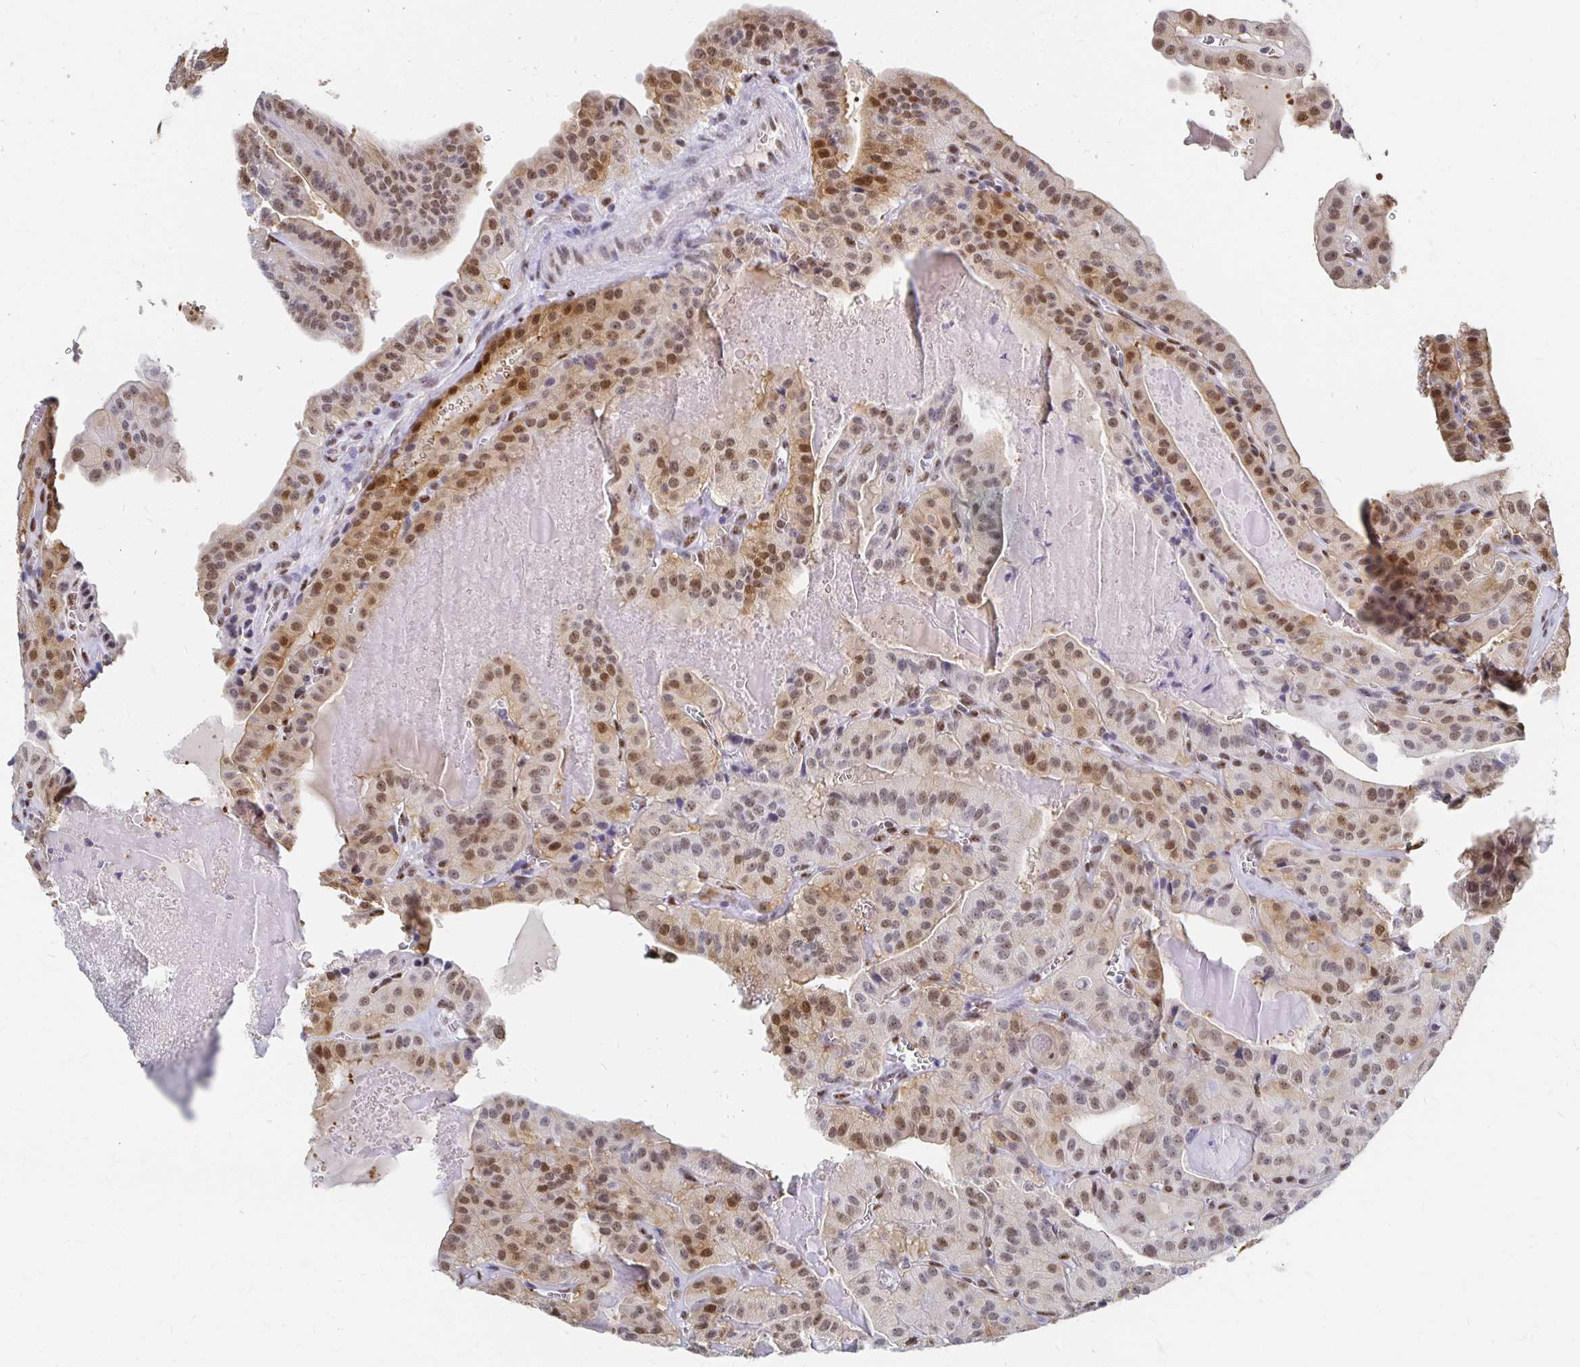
{"staining": {"intensity": "moderate", "quantity": ">75%", "location": "cytoplasmic/membranous,nuclear"}, "tissue": "thyroid cancer", "cell_type": "Tumor cells", "image_type": "cancer", "snomed": [{"axis": "morphology", "description": "Papillary adenocarcinoma, NOS"}, {"axis": "topography", "description": "Thyroid gland"}], "caption": "The immunohistochemical stain labels moderate cytoplasmic/membranous and nuclear expression in tumor cells of thyroid cancer tissue.", "gene": "CLIC3", "patient": {"sex": "male", "age": 52}}